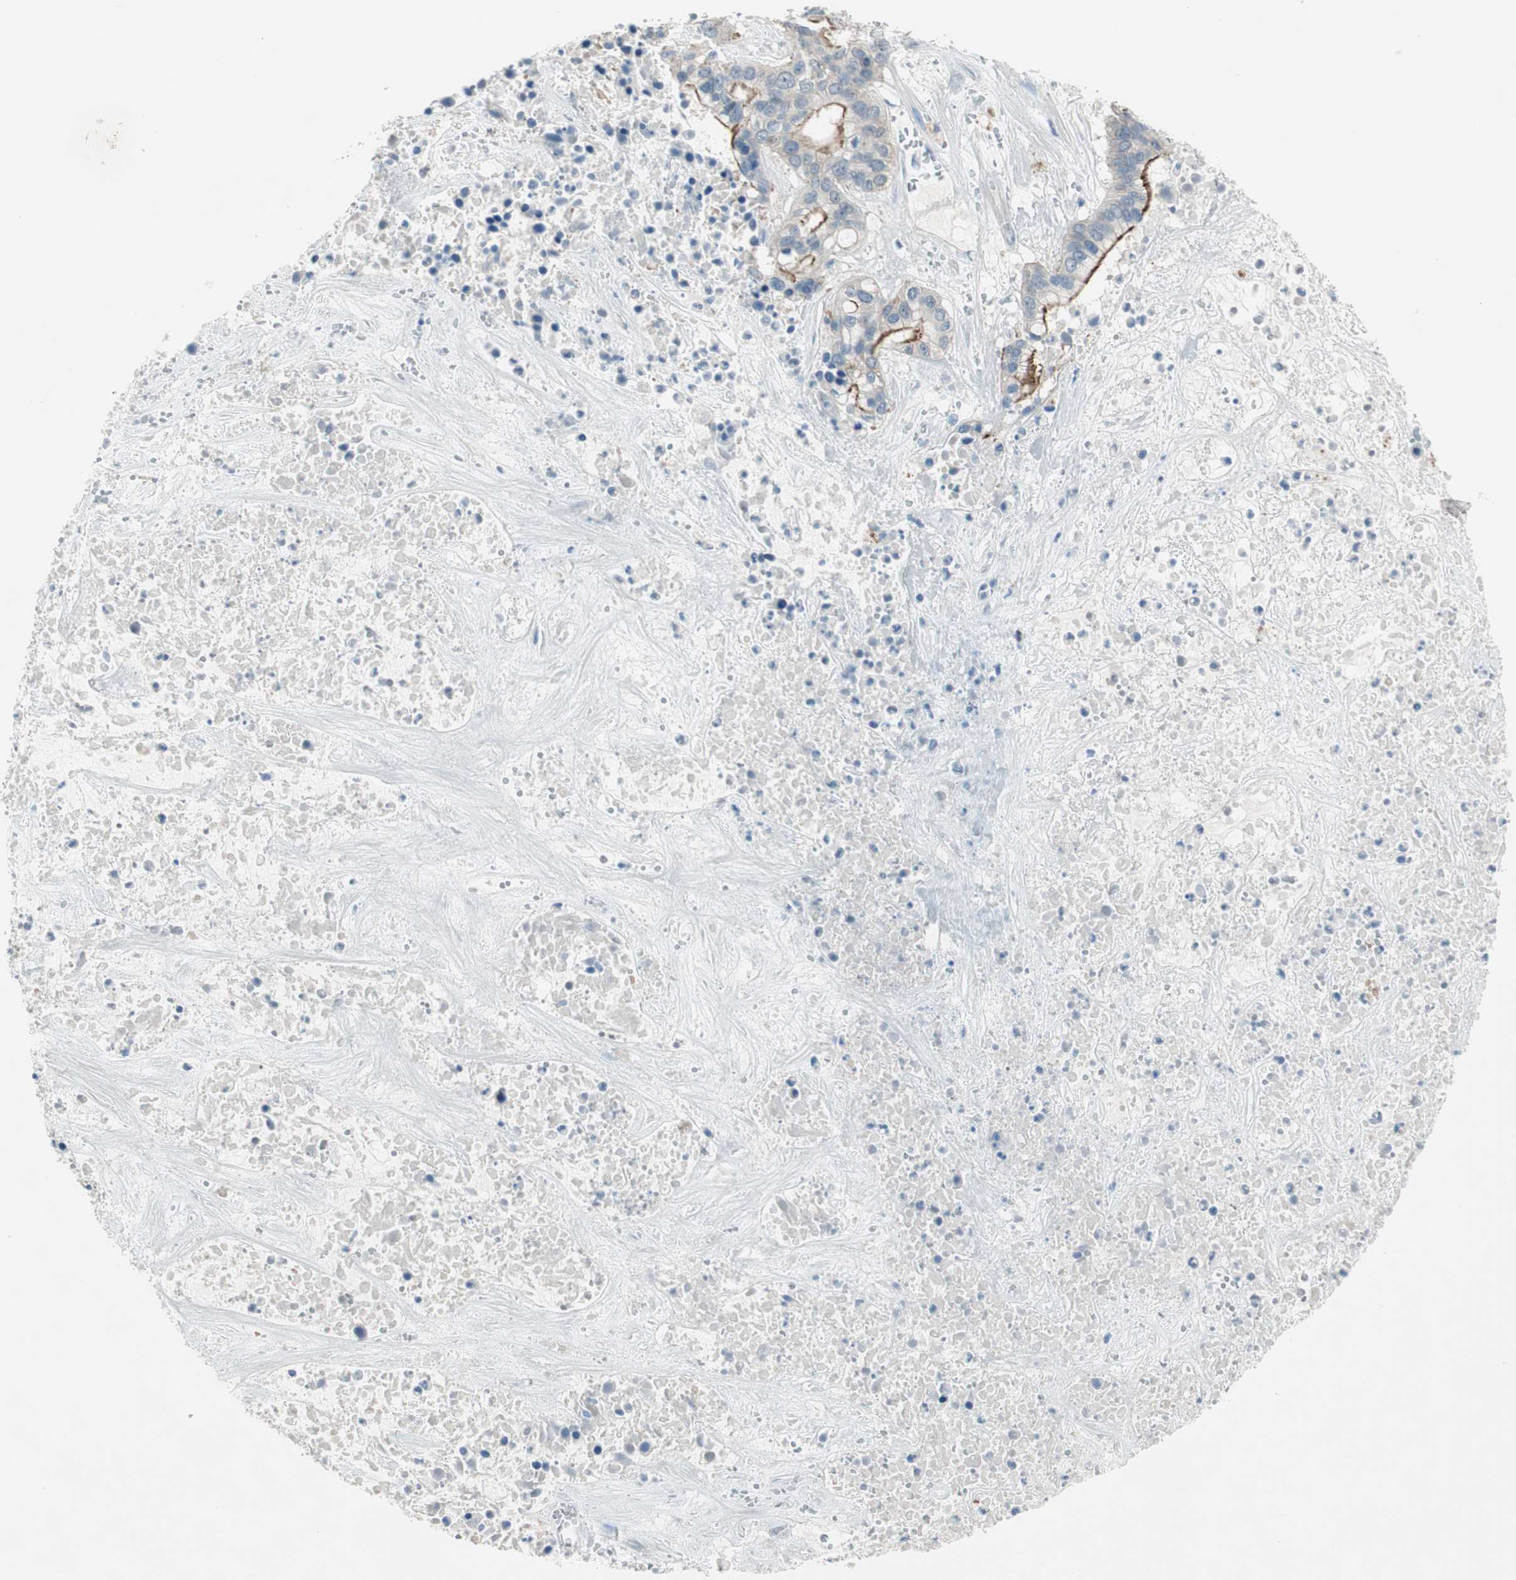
{"staining": {"intensity": "moderate", "quantity": ">75%", "location": "cytoplasmic/membranous"}, "tissue": "liver cancer", "cell_type": "Tumor cells", "image_type": "cancer", "snomed": [{"axis": "morphology", "description": "Cholangiocarcinoma"}, {"axis": "topography", "description": "Liver"}], "caption": "Immunohistochemical staining of liver cancer demonstrates moderate cytoplasmic/membranous protein staining in approximately >75% of tumor cells.", "gene": "PRRG4", "patient": {"sex": "female", "age": 65}}